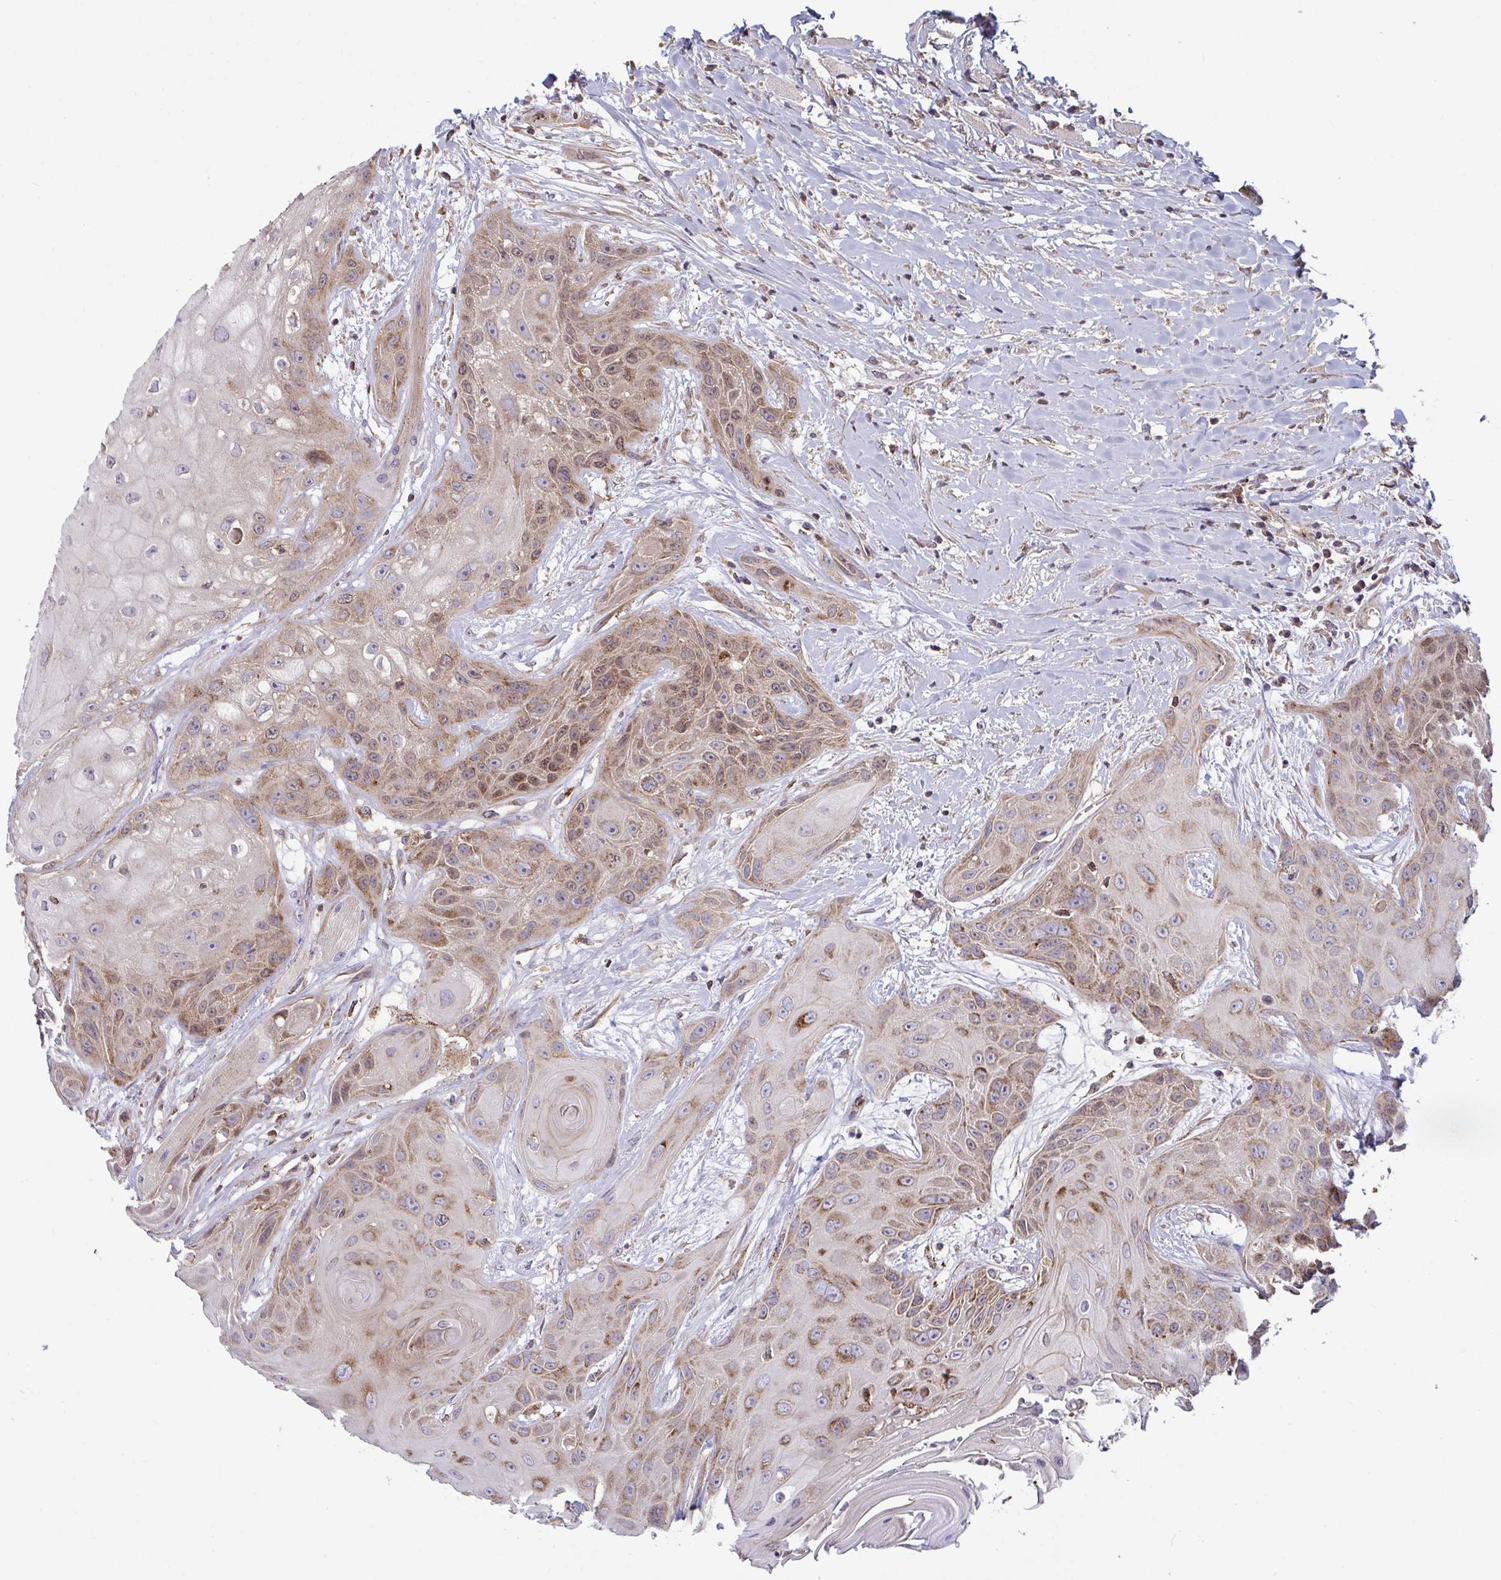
{"staining": {"intensity": "moderate", "quantity": ">75%", "location": "cytoplasmic/membranous"}, "tissue": "head and neck cancer", "cell_type": "Tumor cells", "image_type": "cancer", "snomed": [{"axis": "morphology", "description": "Squamous cell carcinoma, NOS"}, {"axis": "topography", "description": "Head-Neck"}], "caption": "Immunohistochemistry of human head and neck cancer shows medium levels of moderate cytoplasmic/membranous positivity in approximately >75% of tumor cells. The staining was performed using DAB to visualize the protein expression in brown, while the nuclei were stained in blue with hematoxylin (Magnification: 20x).", "gene": "SPRY1", "patient": {"sex": "female", "age": 73}}